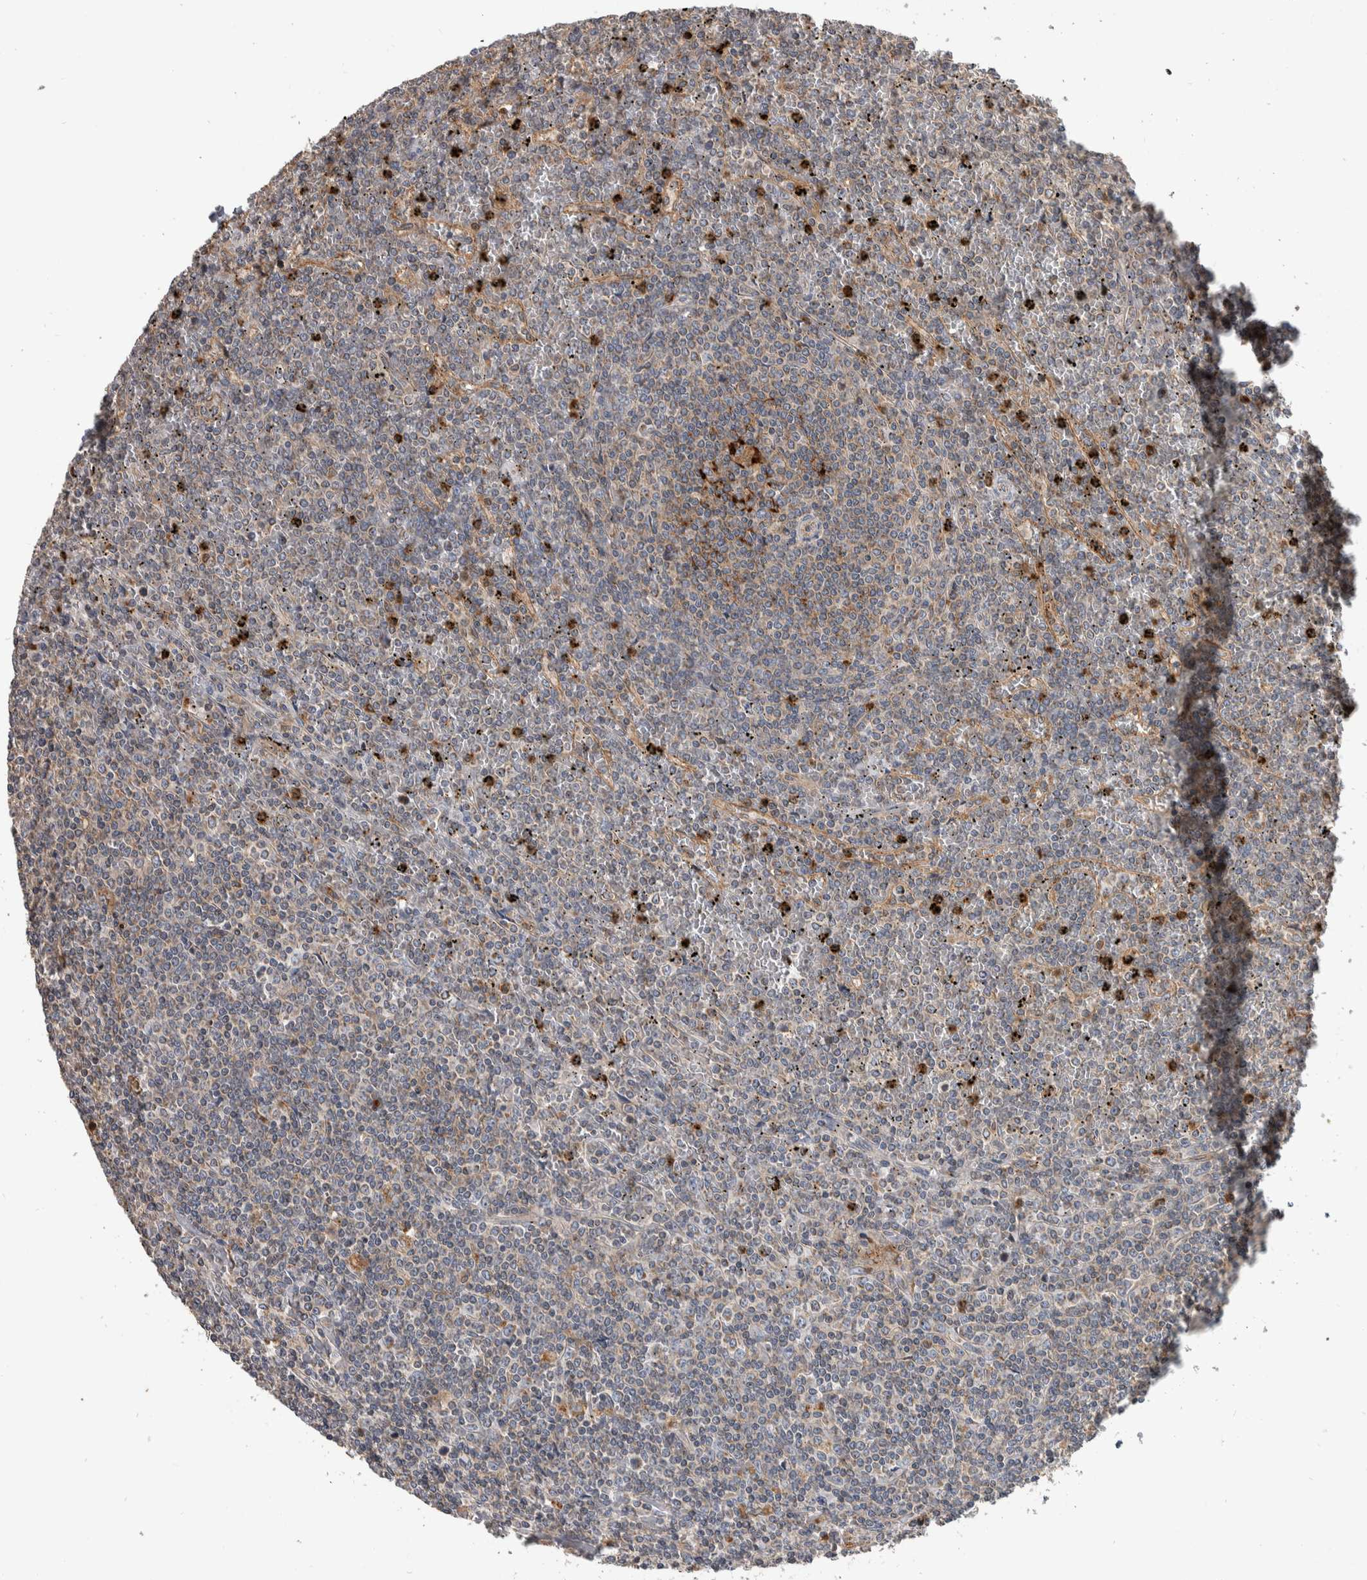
{"staining": {"intensity": "weak", "quantity": "<25%", "location": "cytoplasmic/membranous"}, "tissue": "lymphoma", "cell_type": "Tumor cells", "image_type": "cancer", "snomed": [{"axis": "morphology", "description": "Malignant lymphoma, non-Hodgkin's type, Low grade"}, {"axis": "topography", "description": "Spleen"}], "caption": "A high-resolution micrograph shows immunohistochemistry (IHC) staining of malignant lymphoma, non-Hodgkin's type (low-grade), which displays no significant staining in tumor cells. (Stains: DAB (3,3'-diaminobenzidine) immunohistochemistry (IHC) with hematoxylin counter stain, Microscopy: brightfield microscopy at high magnification).", "gene": "SDCBP", "patient": {"sex": "female", "age": 19}}